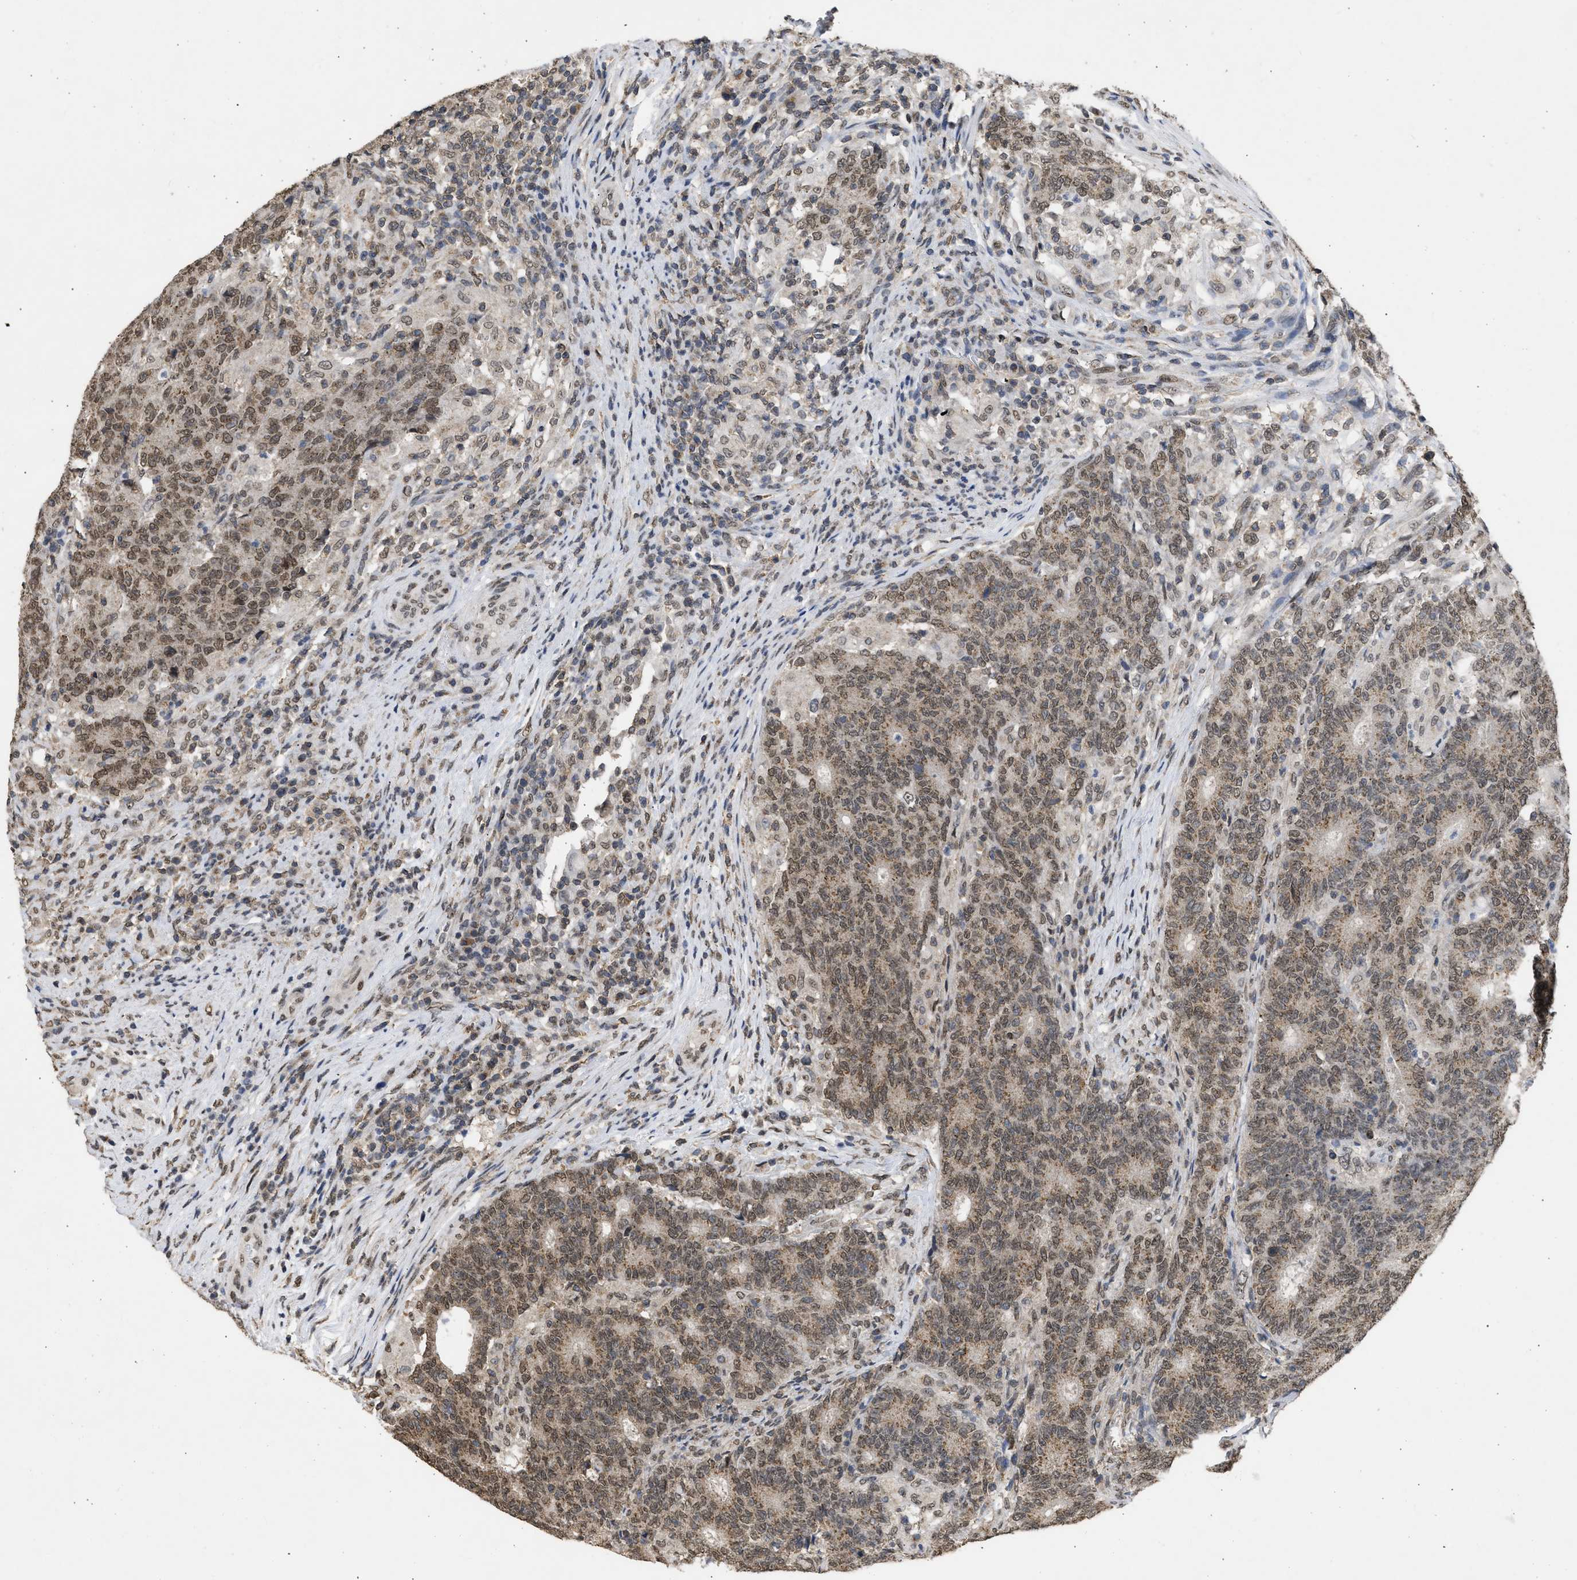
{"staining": {"intensity": "weak", "quantity": ">75%", "location": "cytoplasmic/membranous,nuclear"}, "tissue": "colorectal cancer", "cell_type": "Tumor cells", "image_type": "cancer", "snomed": [{"axis": "morphology", "description": "Normal tissue, NOS"}, {"axis": "morphology", "description": "Adenocarcinoma, NOS"}, {"axis": "topography", "description": "Colon"}], "caption": "Protein expression analysis of adenocarcinoma (colorectal) displays weak cytoplasmic/membranous and nuclear positivity in approximately >75% of tumor cells.", "gene": "NUP35", "patient": {"sex": "female", "age": 75}}